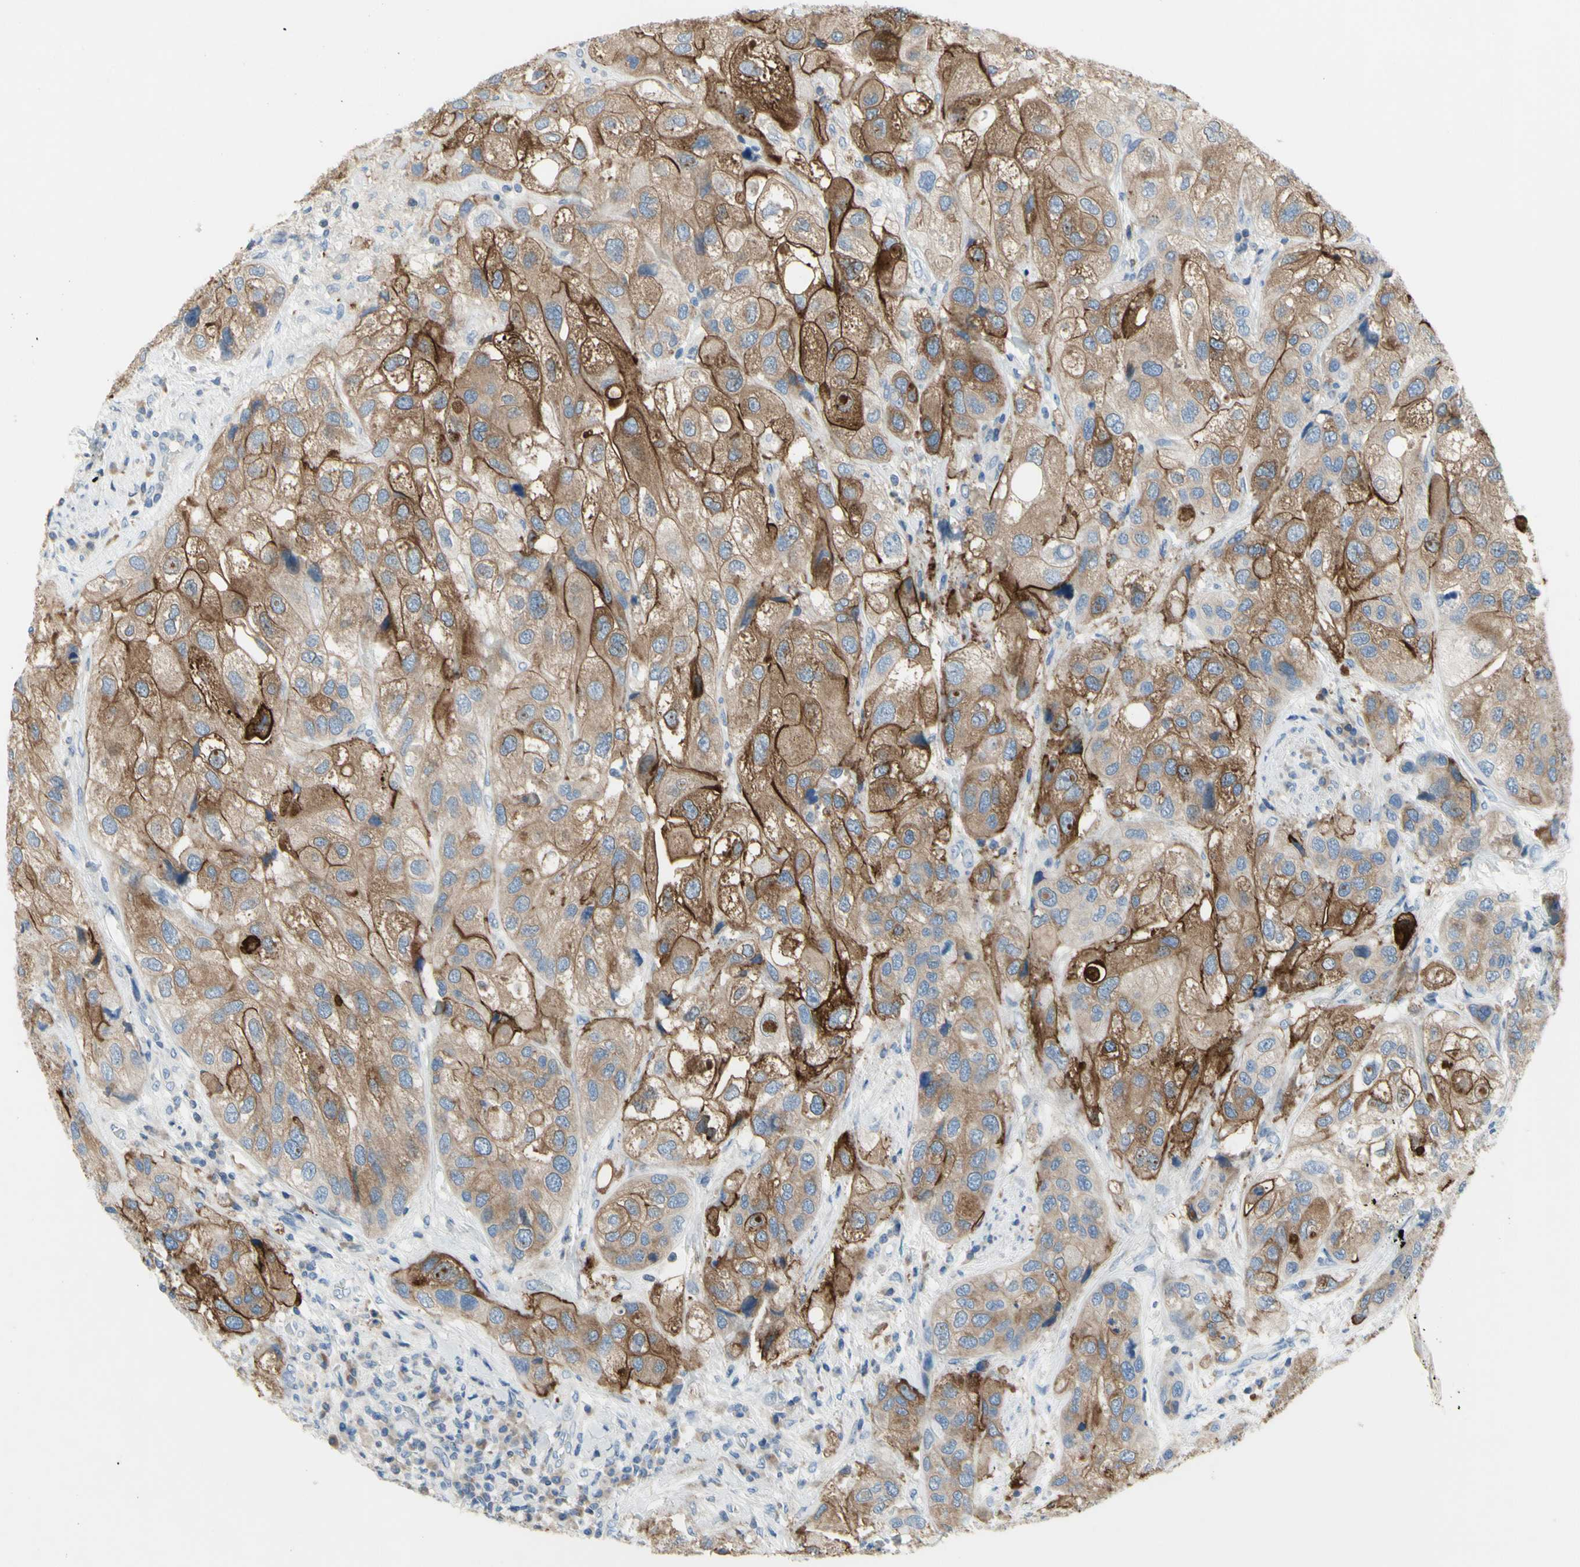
{"staining": {"intensity": "moderate", "quantity": ">75%", "location": "cytoplasmic/membranous"}, "tissue": "urothelial cancer", "cell_type": "Tumor cells", "image_type": "cancer", "snomed": [{"axis": "morphology", "description": "Urothelial carcinoma, High grade"}, {"axis": "topography", "description": "Urinary bladder"}], "caption": "The immunohistochemical stain shows moderate cytoplasmic/membranous expression in tumor cells of urothelial carcinoma (high-grade) tissue.", "gene": "MUC1", "patient": {"sex": "female", "age": 64}}